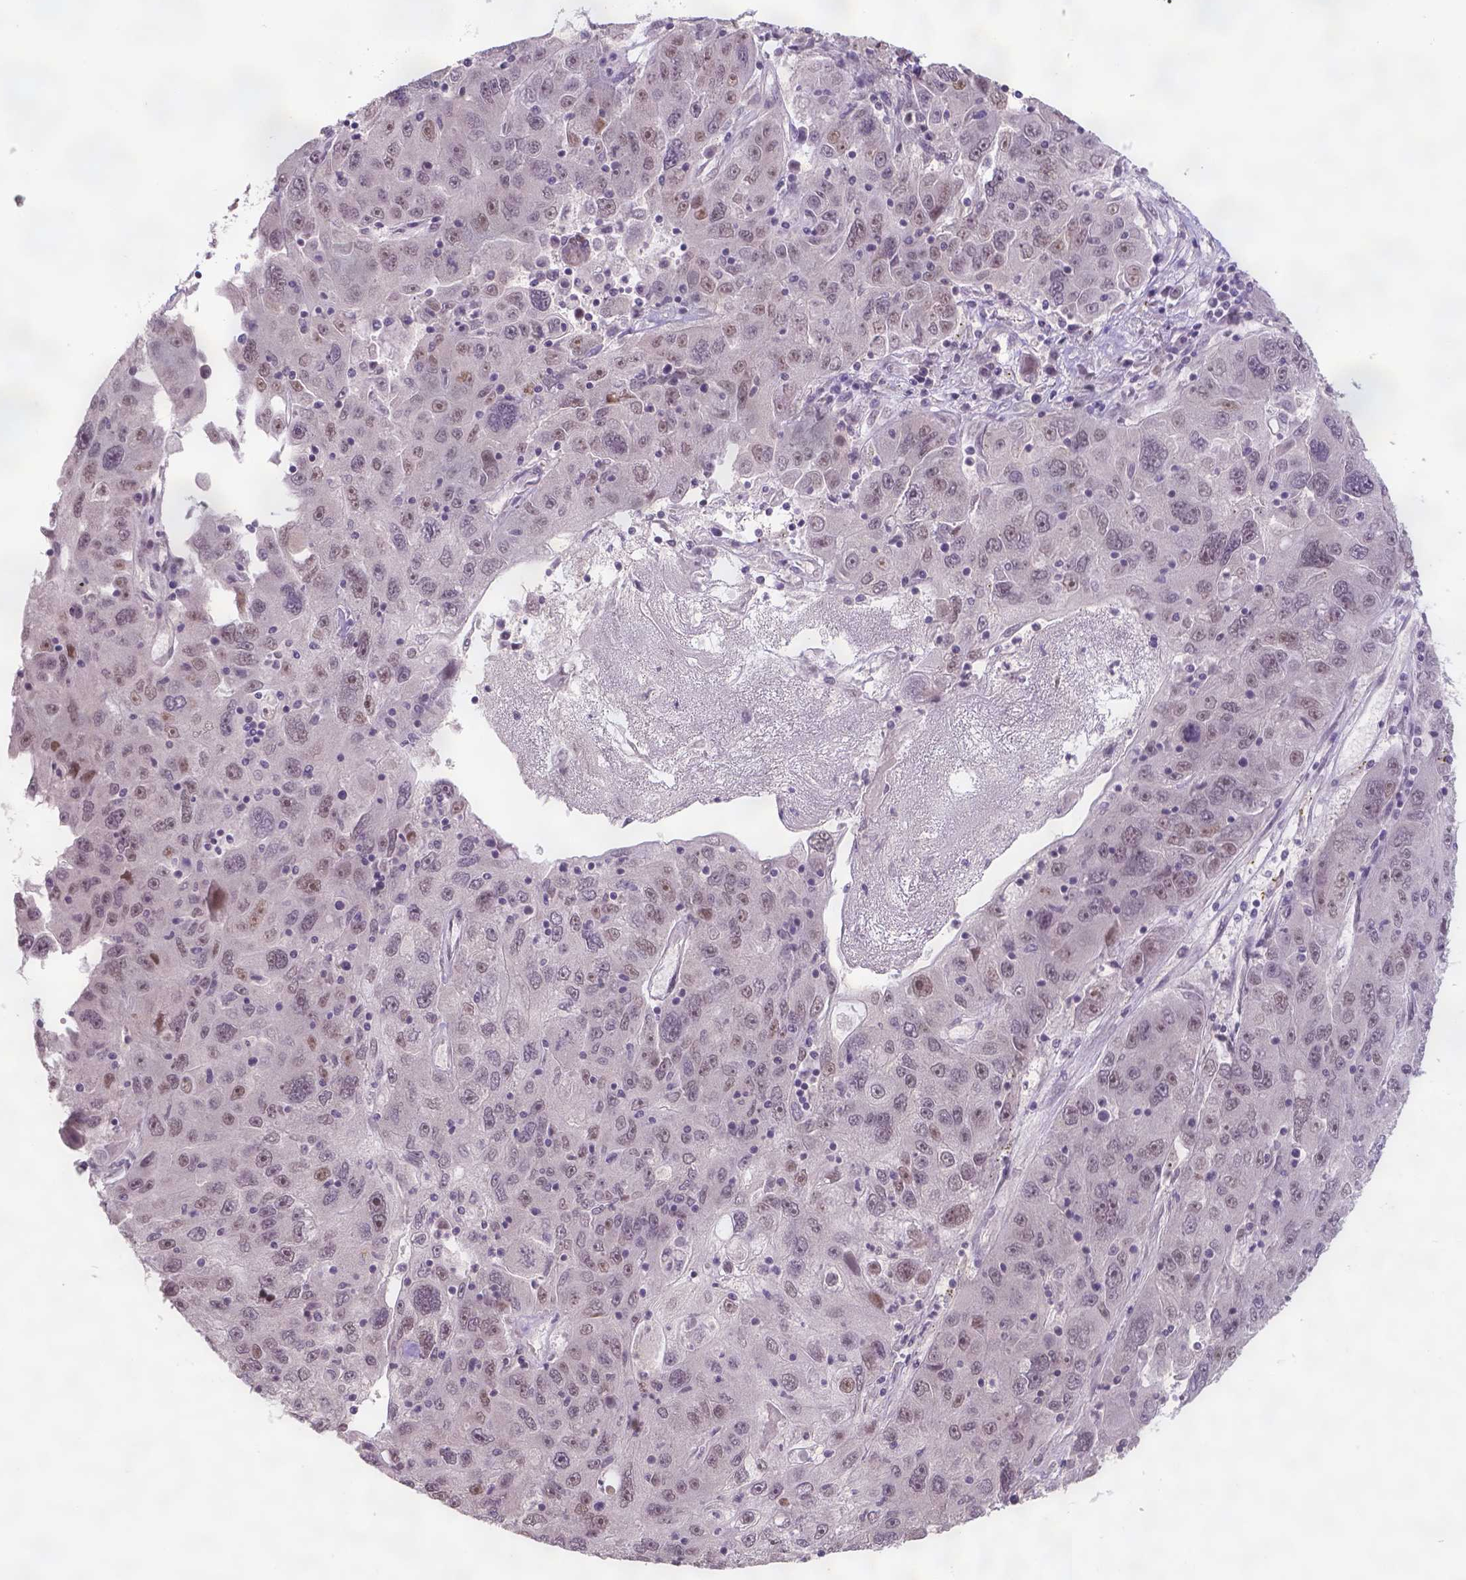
{"staining": {"intensity": "weak", "quantity": "<25%", "location": "nuclear"}, "tissue": "stomach cancer", "cell_type": "Tumor cells", "image_type": "cancer", "snomed": [{"axis": "morphology", "description": "Adenocarcinoma, NOS"}, {"axis": "topography", "description": "Stomach"}], "caption": "An image of human stomach adenocarcinoma is negative for staining in tumor cells.", "gene": "FANCE", "patient": {"sex": "male", "age": 56}}